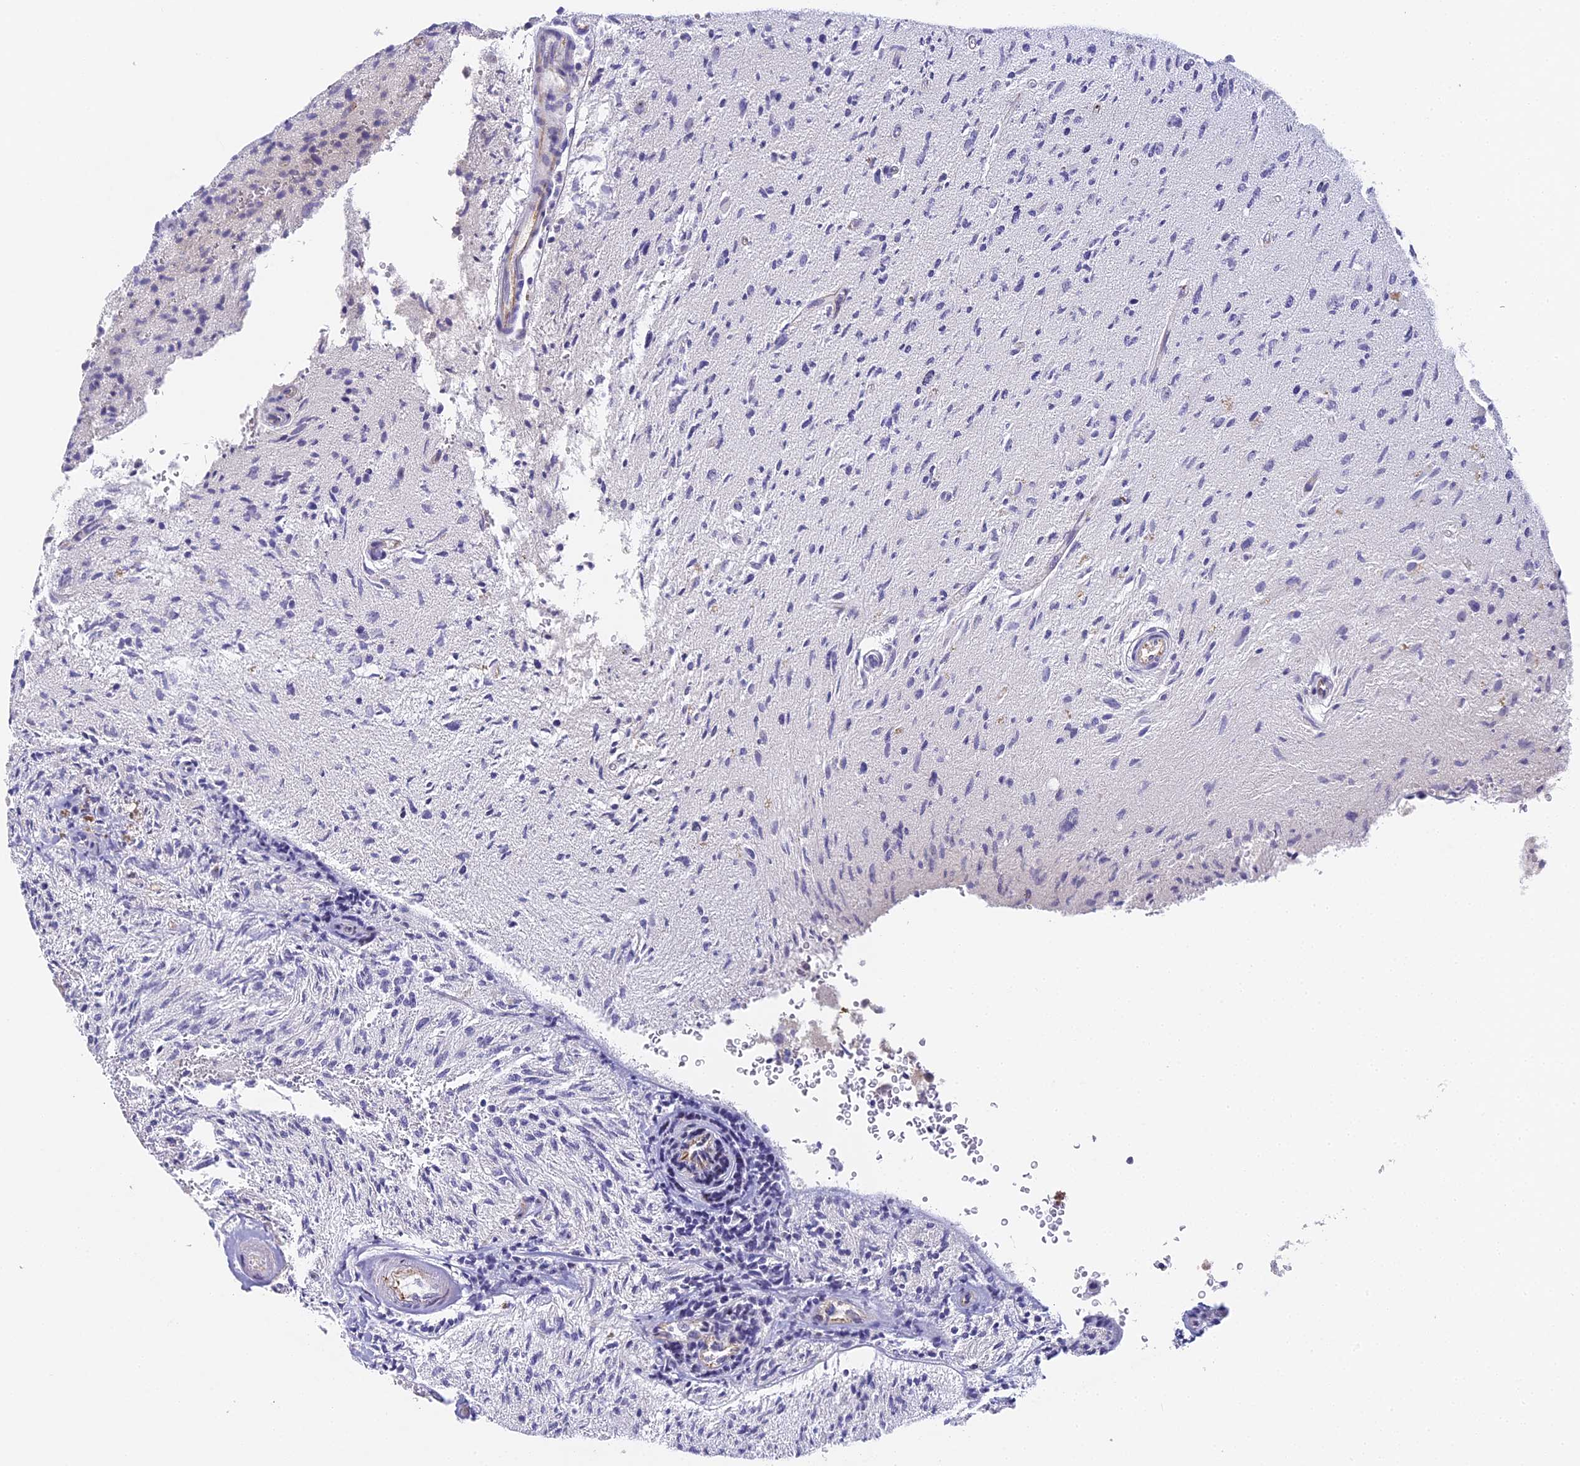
{"staining": {"intensity": "negative", "quantity": "none", "location": "none"}, "tissue": "glioma", "cell_type": "Tumor cells", "image_type": "cancer", "snomed": [{"axis": "morphology", "description": "Glioma, malignant, High grade"}, {"axis": "topography", "description": "Brain"}], "caption": "DAB (3,3'-diaminobenzidine) immunohistochemical staining of human glioma displays no significant staining in tumor cells. Nuclei are stained in blue.", "gene": "DNAAF10", "patient": {"sex": "female", "age": 57}}